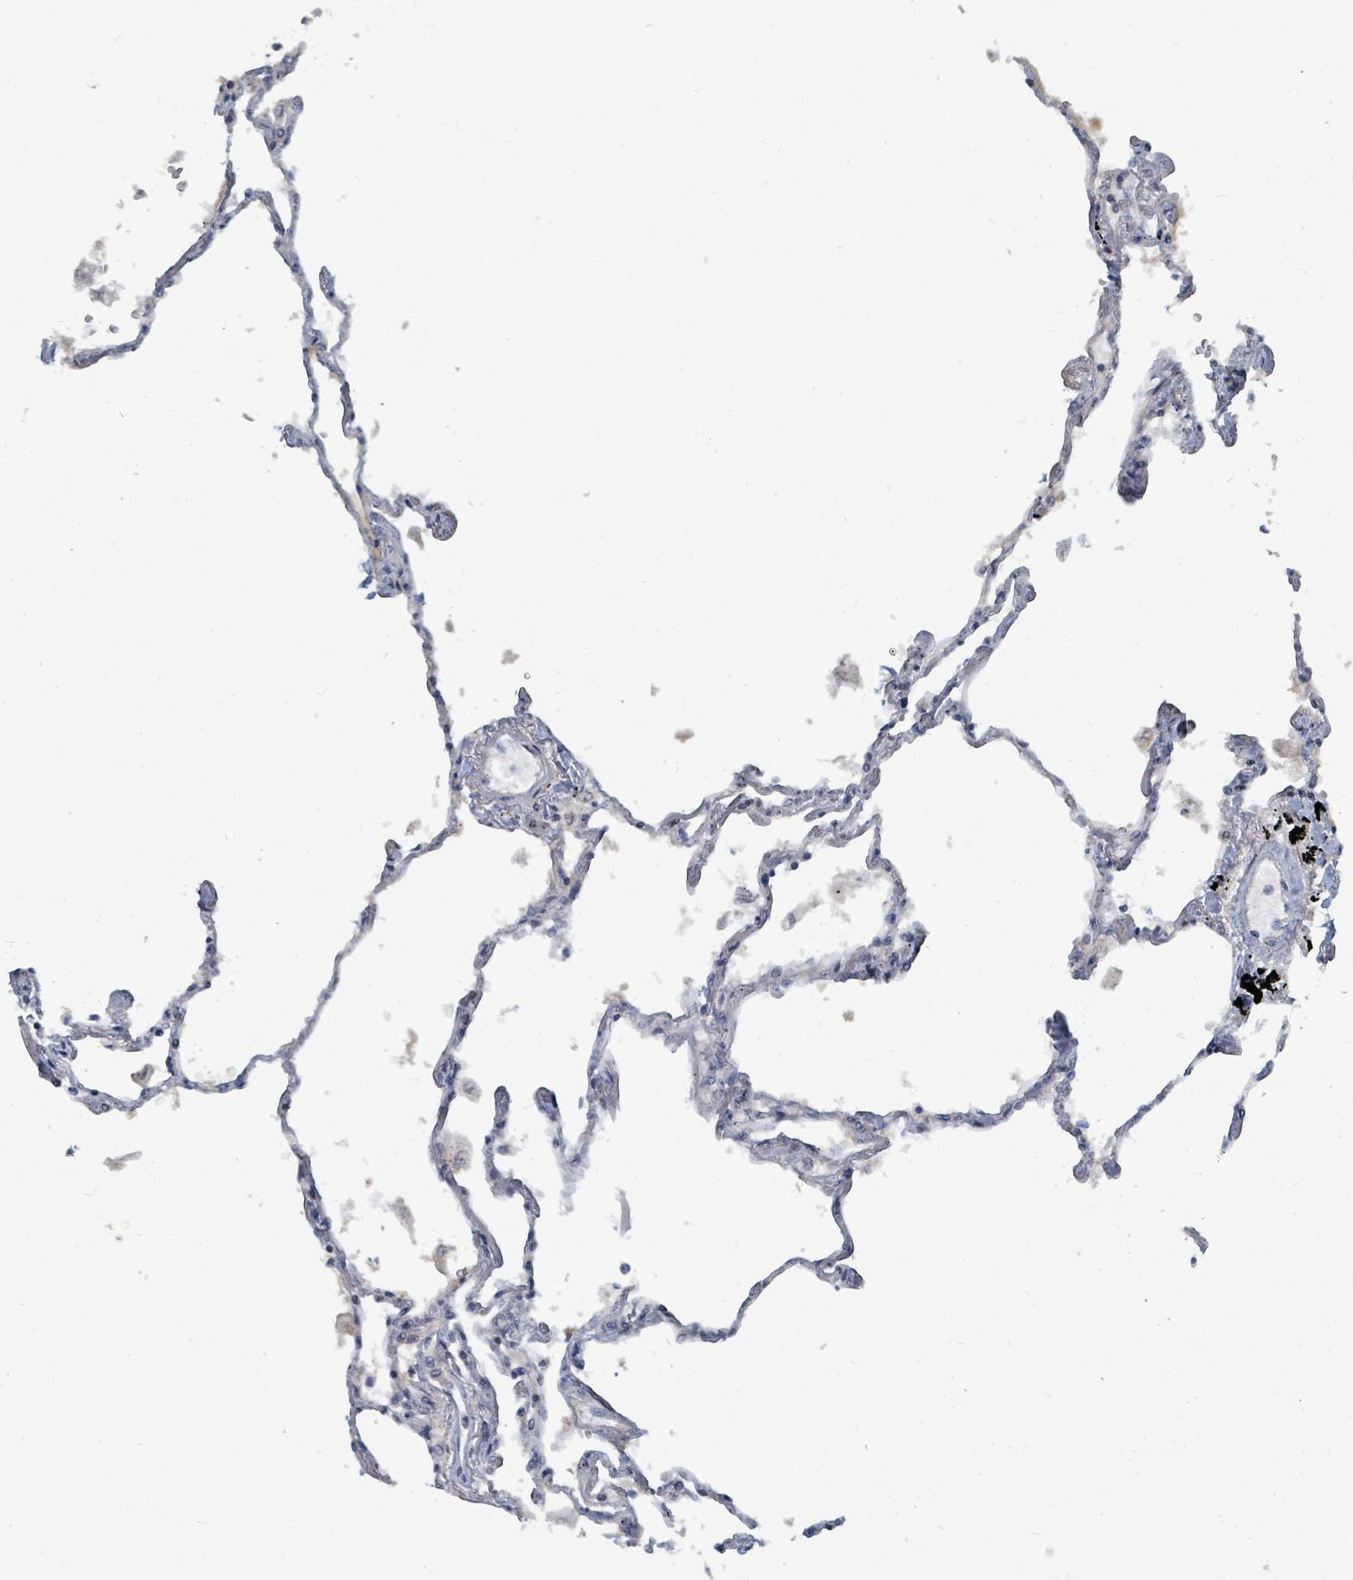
{"staining": {"intensity": "strong", "quantity": "25%-75%", "location": "nuclear"}, "tissue": "lung", "cell_type": "Alveolar cells", "image_type": "normal", "snomed": [{"axis": "morphology", "description": "Normal tissue, NOS"}, {"axis": "topography", "description": "Lung"}], "caption": "Protein staining demonstrates strong nuclear positivity in approximately 25%-75% of alveolar cells in normal lung.", "gene": "UCK1", "patient": {"sex": "female", "age": 67}}